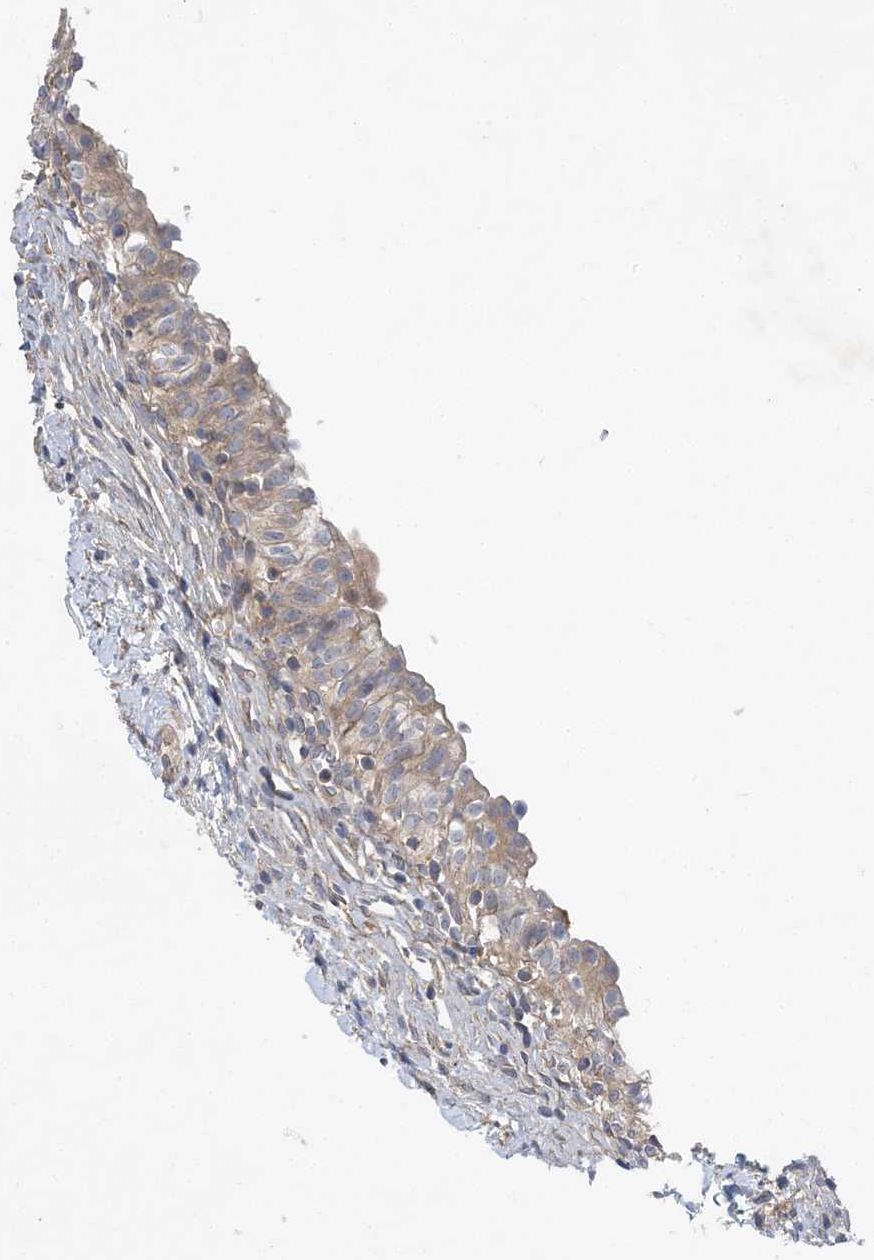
{"staining": {"intensity": "moderate", "quantity": "25%-75%", "location": "cytoplasmic/membranous"}, "tissue": "urinary bladder", "cell_type": "Urothelial cells", "image_type": "normal", "snomed": [{"axis": "morphology", "description": "Normal tissue, NOS"}, {"axis": "topography", "description": "Urinary bladder"}], "caption": "Approximately 25%-75% of urothelial cells in normal human urinary bladder display moderate cytoplasmic/membranous protein staining as visualized by brown immunohistochemical staining.", "gene": "MAP4K5", "patient": {"sex": "male", "age": 55}}